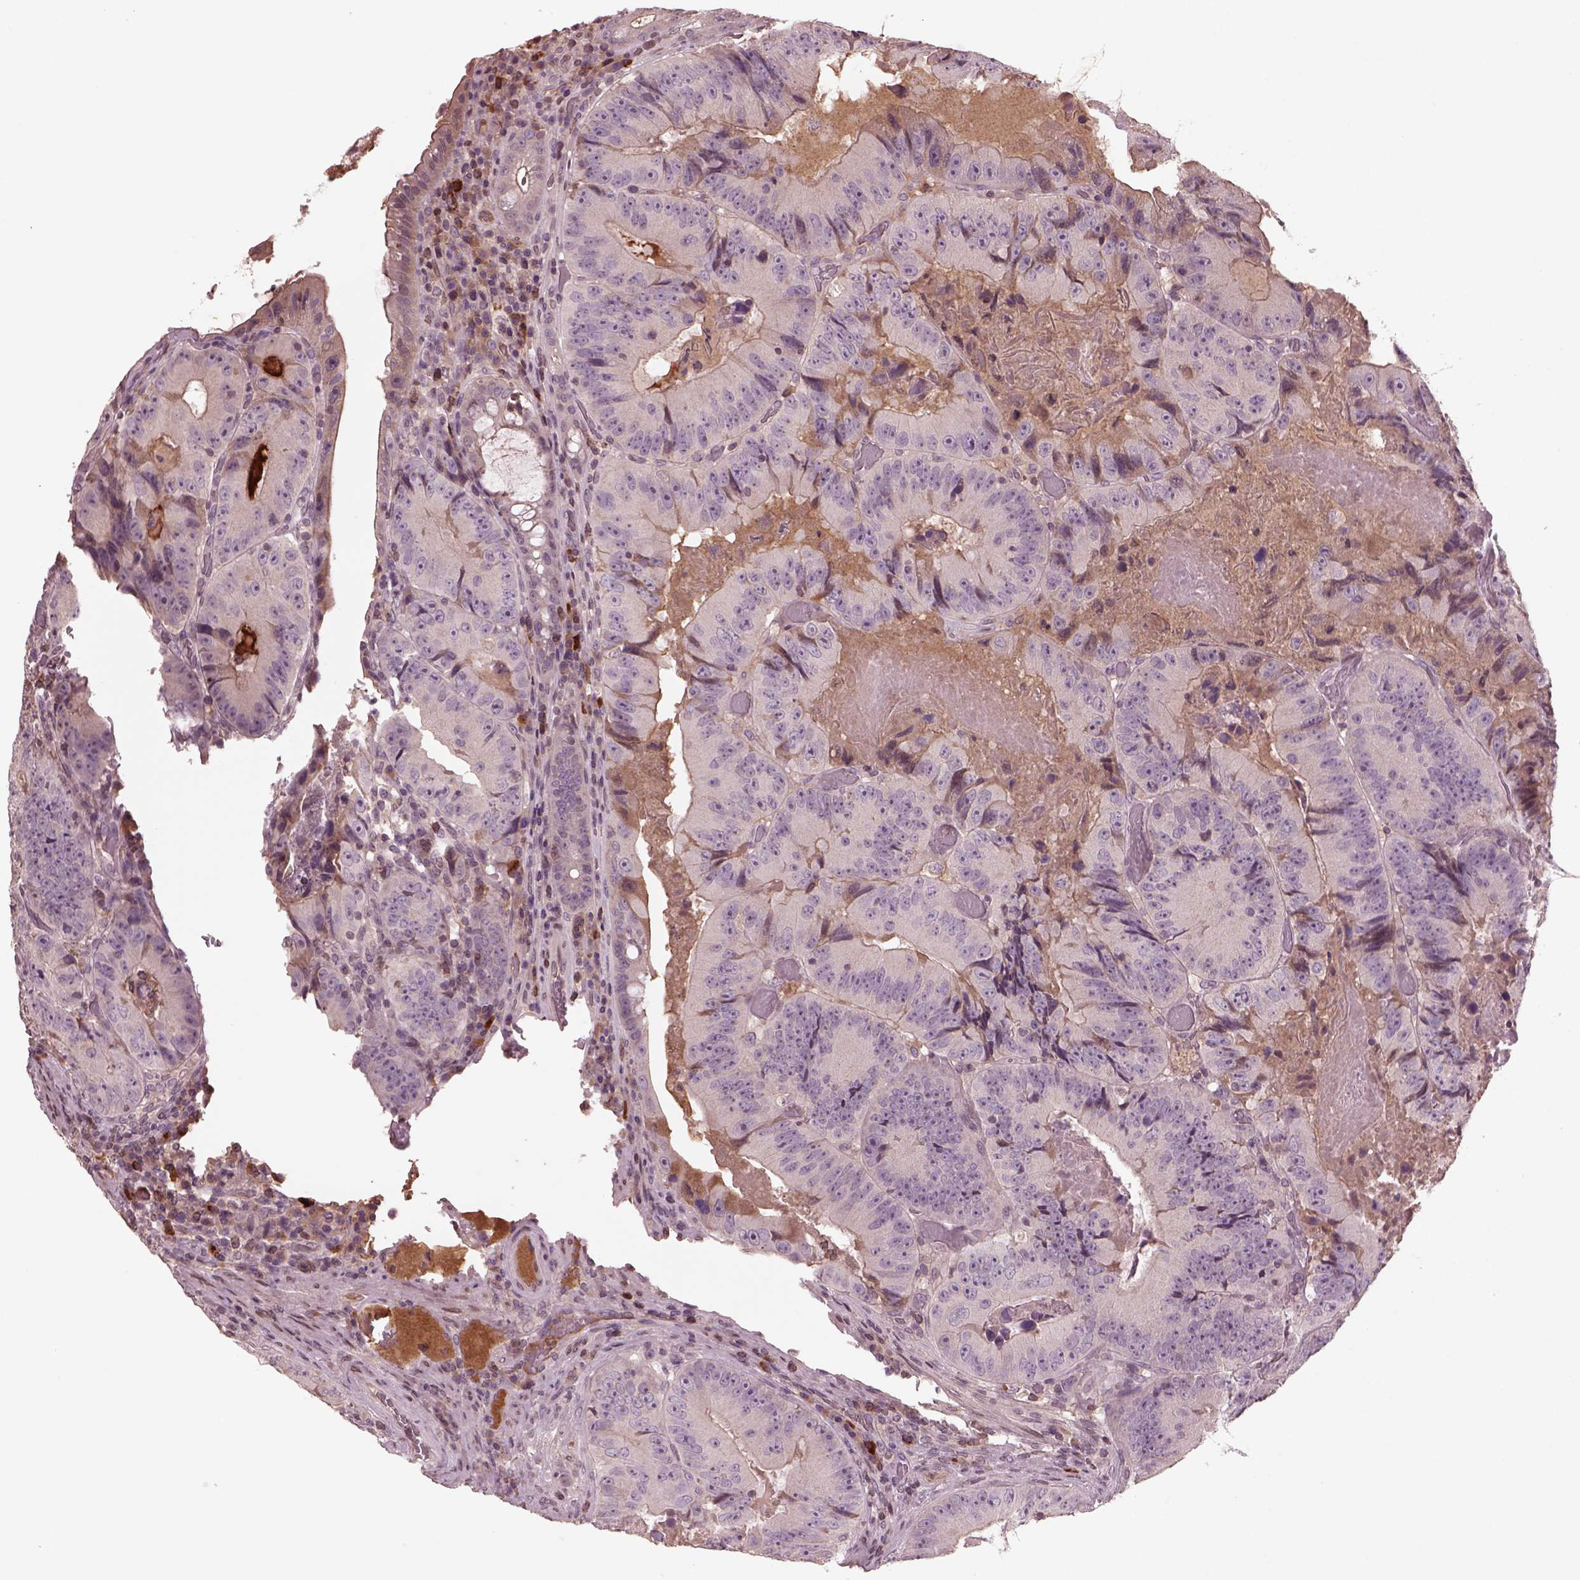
{"staining": {"intensity": "negative", "quantity": "none", "location": "none"}, "tissue": "colorectal cancer", "cell_type": "Tumor cells", "image_type": "cancer", "snomed": [{"axis": "morphology", "description": "Adenocarcinoma, NOS"}, {"axis": "topography", "description": "Colon"}], "caption": "This is an immunohistochemistry histopathology image of adenocarcinoma (colorectal). There is no staining in tumor cells.", "gene": "PTX4", "patient": {"sex": "female", "age": 86}}